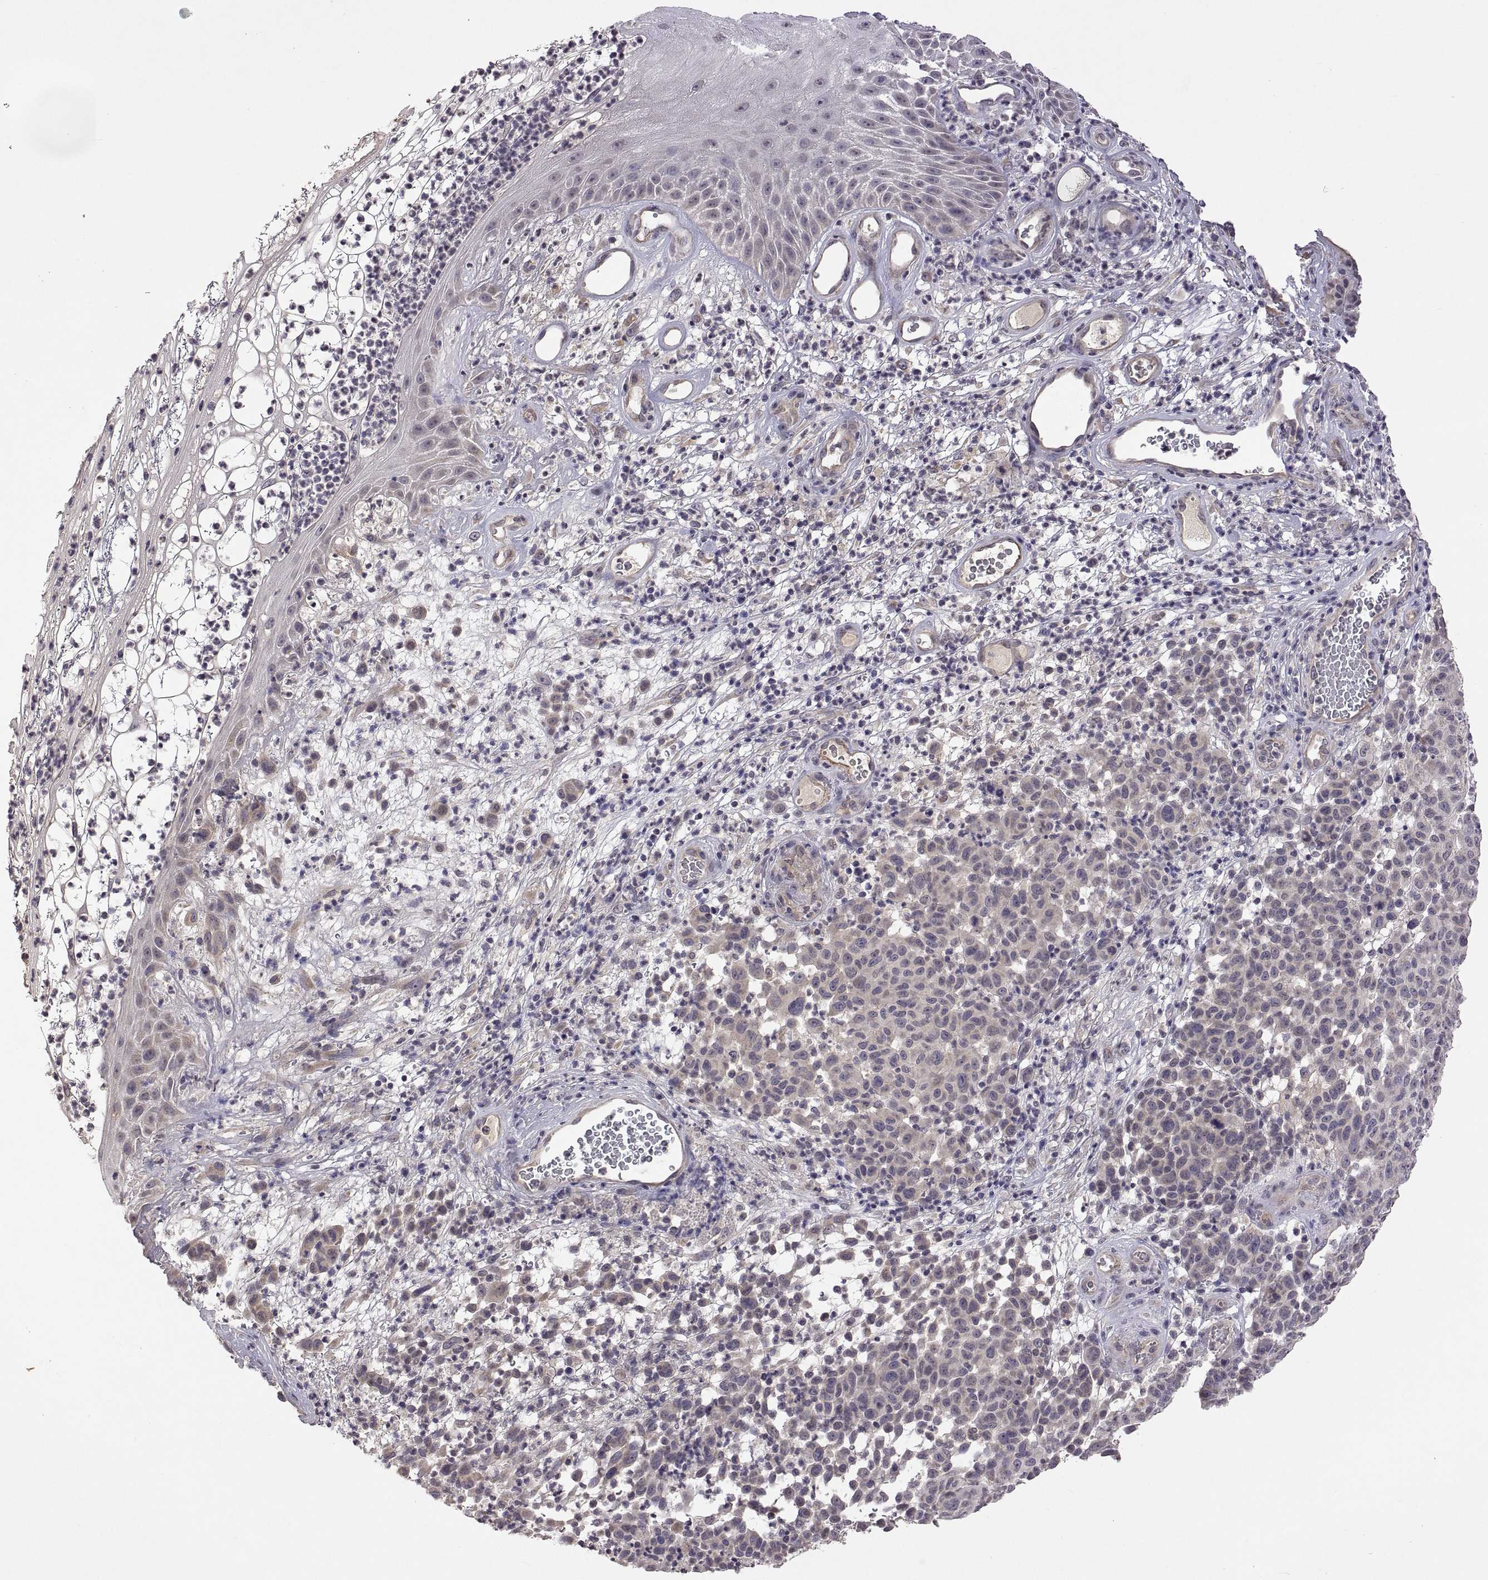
{"staining": {"intensity": "negative", "quantity": "none", "location": "none"}, "tissue": "melanoma", "cell_type": "Tumor cells", "image_type": "cancer", "snomed": [{"axis": "morphology", "description": "Malignant melanoma, NOS"}, {"axis": "topography", "description": "Skin"}], "caption": "Tumor cells are negative for brown protein staining in melanoma.", "gene": "LAMA1", "patient": {"sex": "male", "age": 59}}